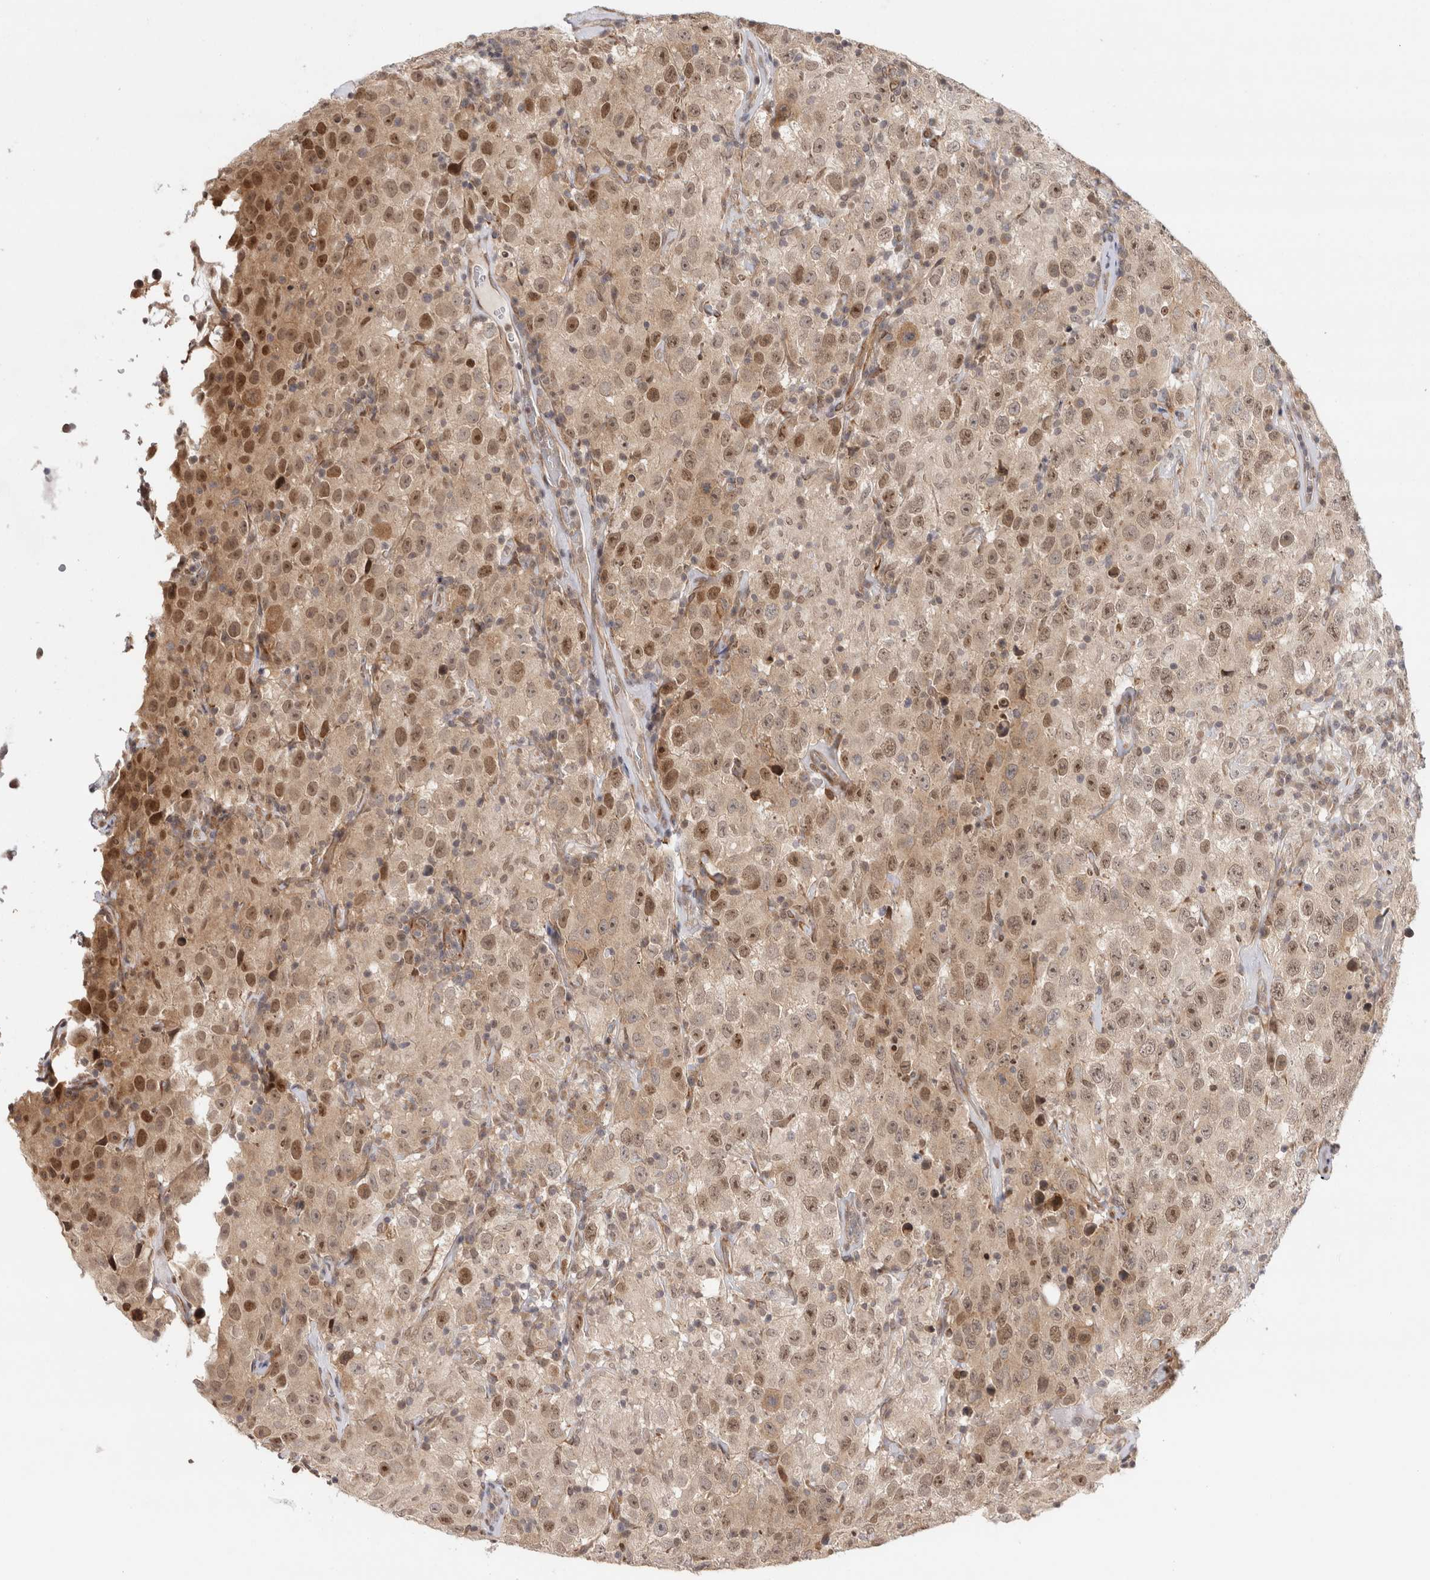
{"staining": {"intensity": "moderate", "quantity": ">75%", "location": "nuclear"}, "tissue": "testis cancer", "cell_type": "Tumor cells", "image_type": "cancer", "snomed": [{"axis": "morphology", "description": "Seminoma, NOS"}, {"axis": "topography", "description": "Testis"}], "caption": "Immunohistochemistry histopathology image of neoplastic tissue: human seminoma (testis) stained using IHC displays medium levels of moderate protein expression localized specifically in the nuclear of tumor cells, appearing as a nuclear brown color.", "gene": "ZNF318", "patient": {"sex": "male", "age": 41}}